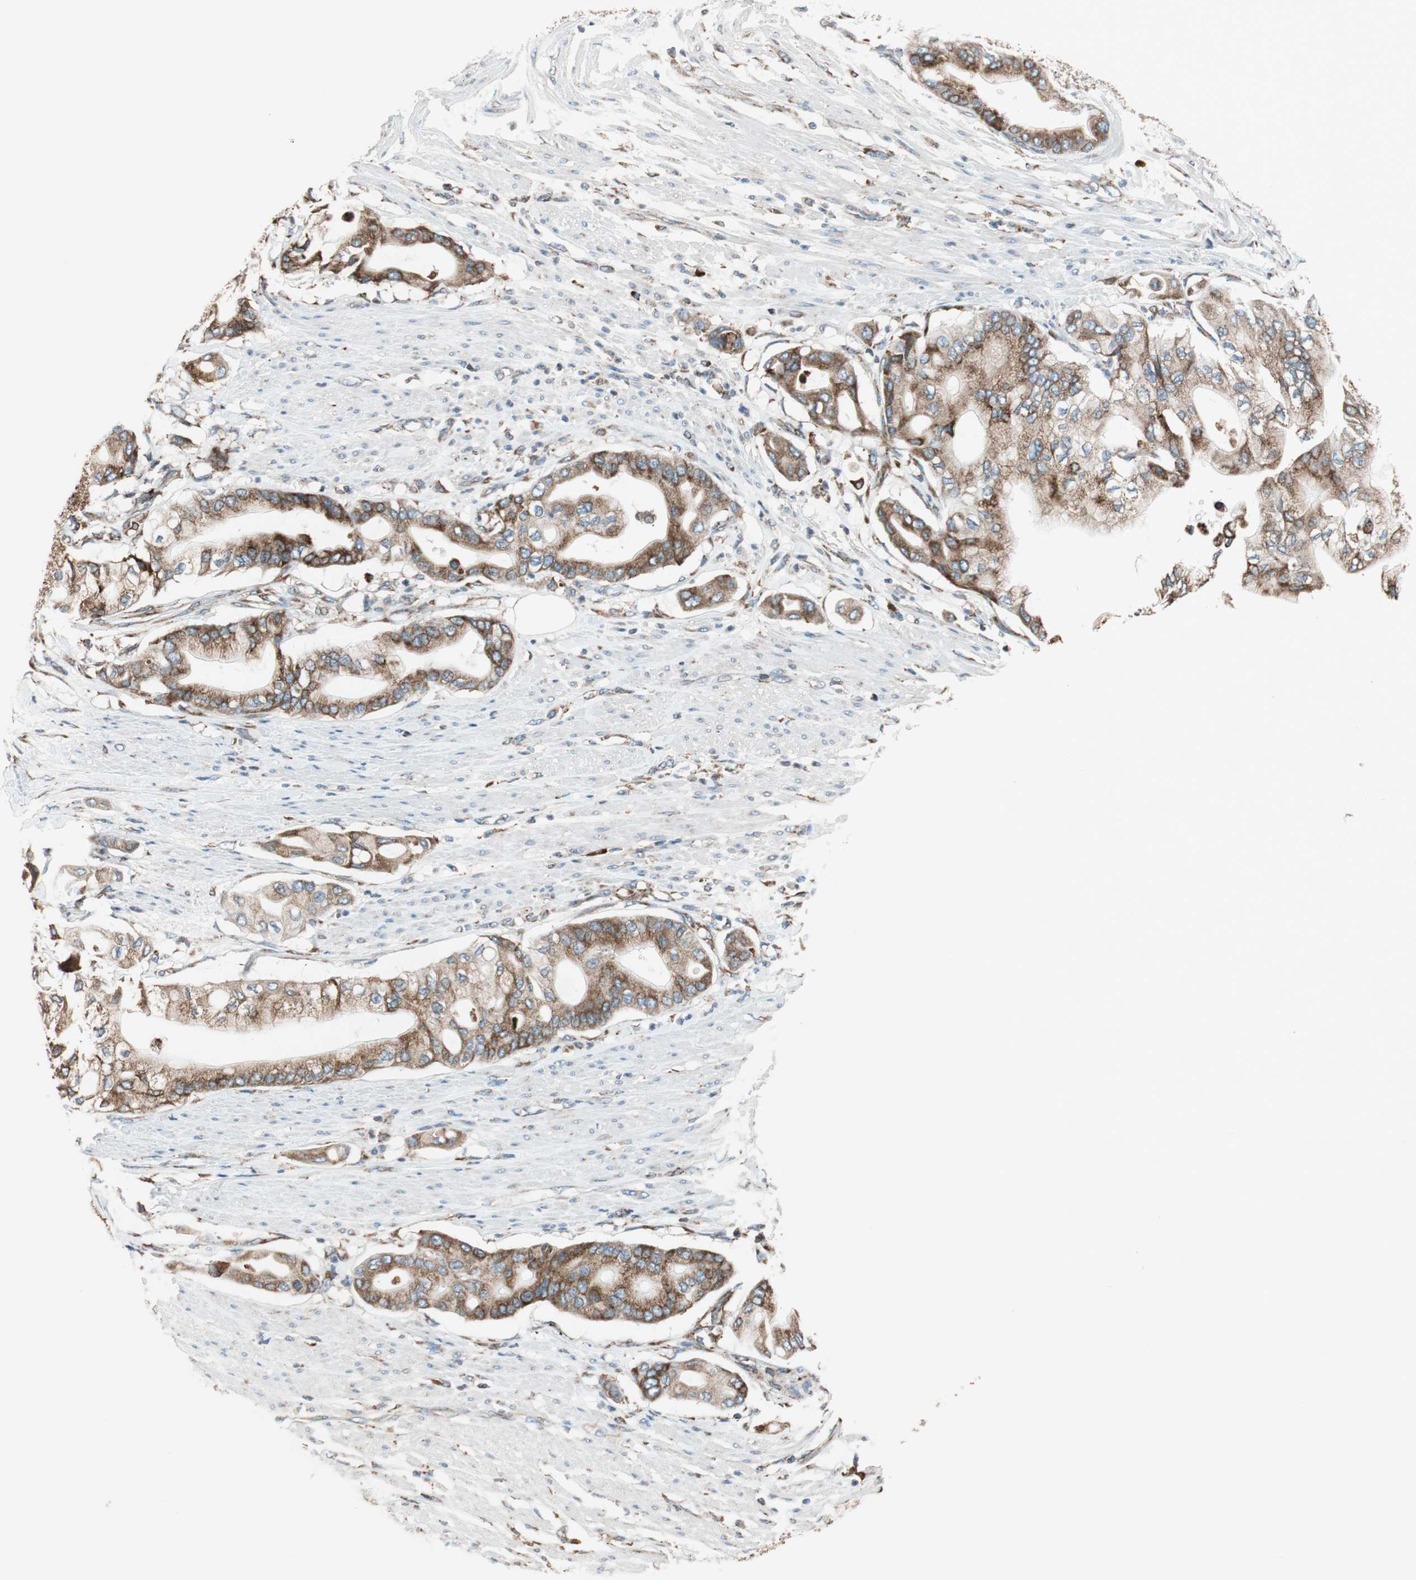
{"staining": {"intensity": "strong", "quantity": ">75%", "location": "cytoplasmic/membranous"}, "tissue": "pancreatic cancer", "cell_type": "Tumor cells", "image_type": "cancer", "snomed": [{"axis": "morphology", "description": "Adenocarcinoma, NOS"}, {"axis": "morphology", "description": "Adenocarcinoma, metastatic, NOS"}, {"axis": "topography", "description": "Lymph node"}, {"axis": "topography", "description": "Pancreas"}, {"axis": "topography", "description": "Duodenum"}], "caption": "Adenocarcinoma (pancreatic) stained with a protein marker demonstrates strong staining in tumor cells.", "gene": "PRKCSH", "patient": {"sex": "female", "age": 64}}